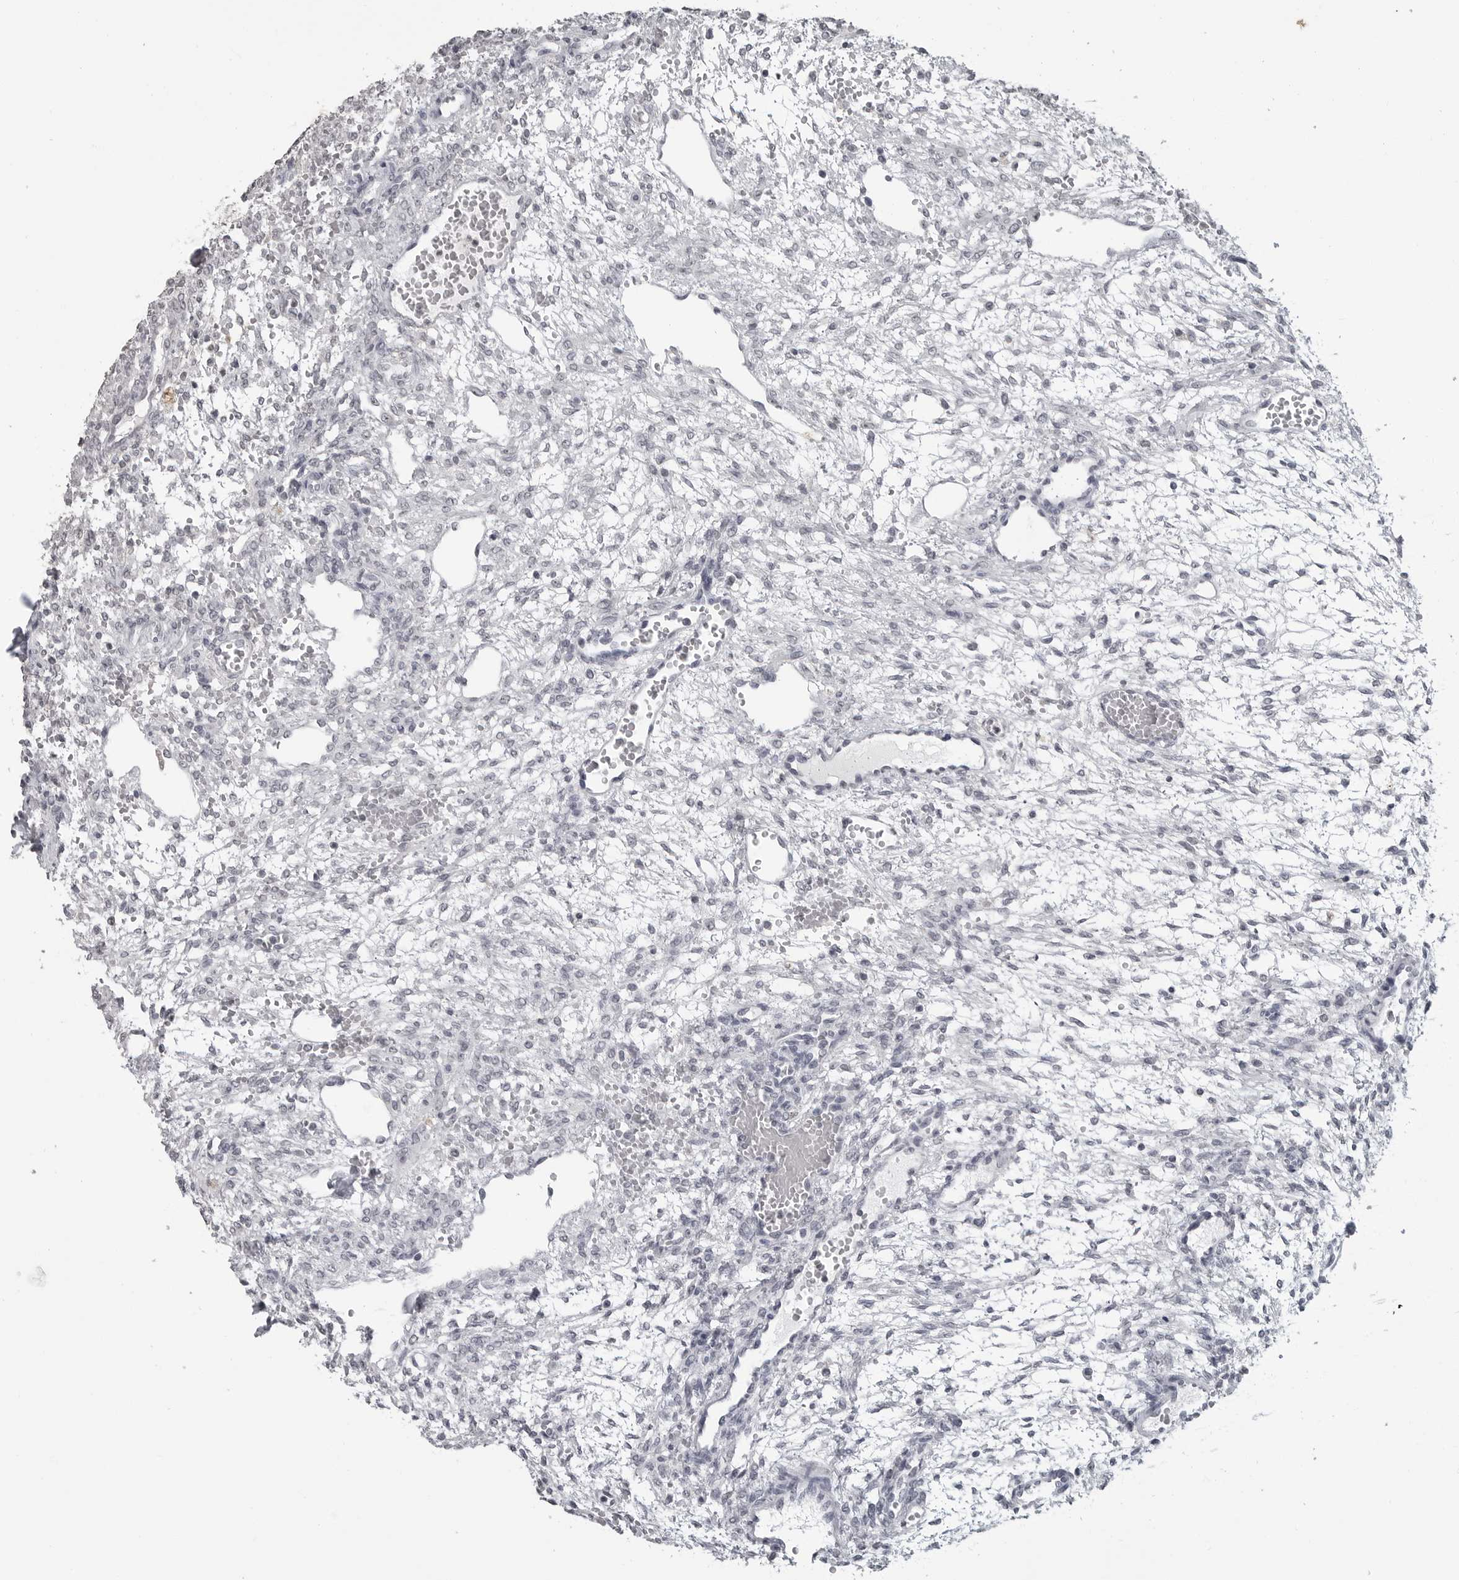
{"staining": {"intensity": "negative", "quantity": "none", "location": "none"}, "tissue": "ovary", "cell_type": "Ovarian stroma cells", "image_type": "normal", "snomed": [{"axis": "morphology", "description": "Normal tissue, NOS"}, {"axis": "topography", "description": "Ovary"}], "caption": "A high-resolution micrograph shows immunohistochemistry (IHC) staining of normal ovary, which demonstrates no significant positivity in ovarian stroma cells. The staining is performed using DAB brown chromogen with nuclei counter-stained in using hematoxylin.", "gene": "DDX54", "patient": {"sex": "female", "age": 34}}